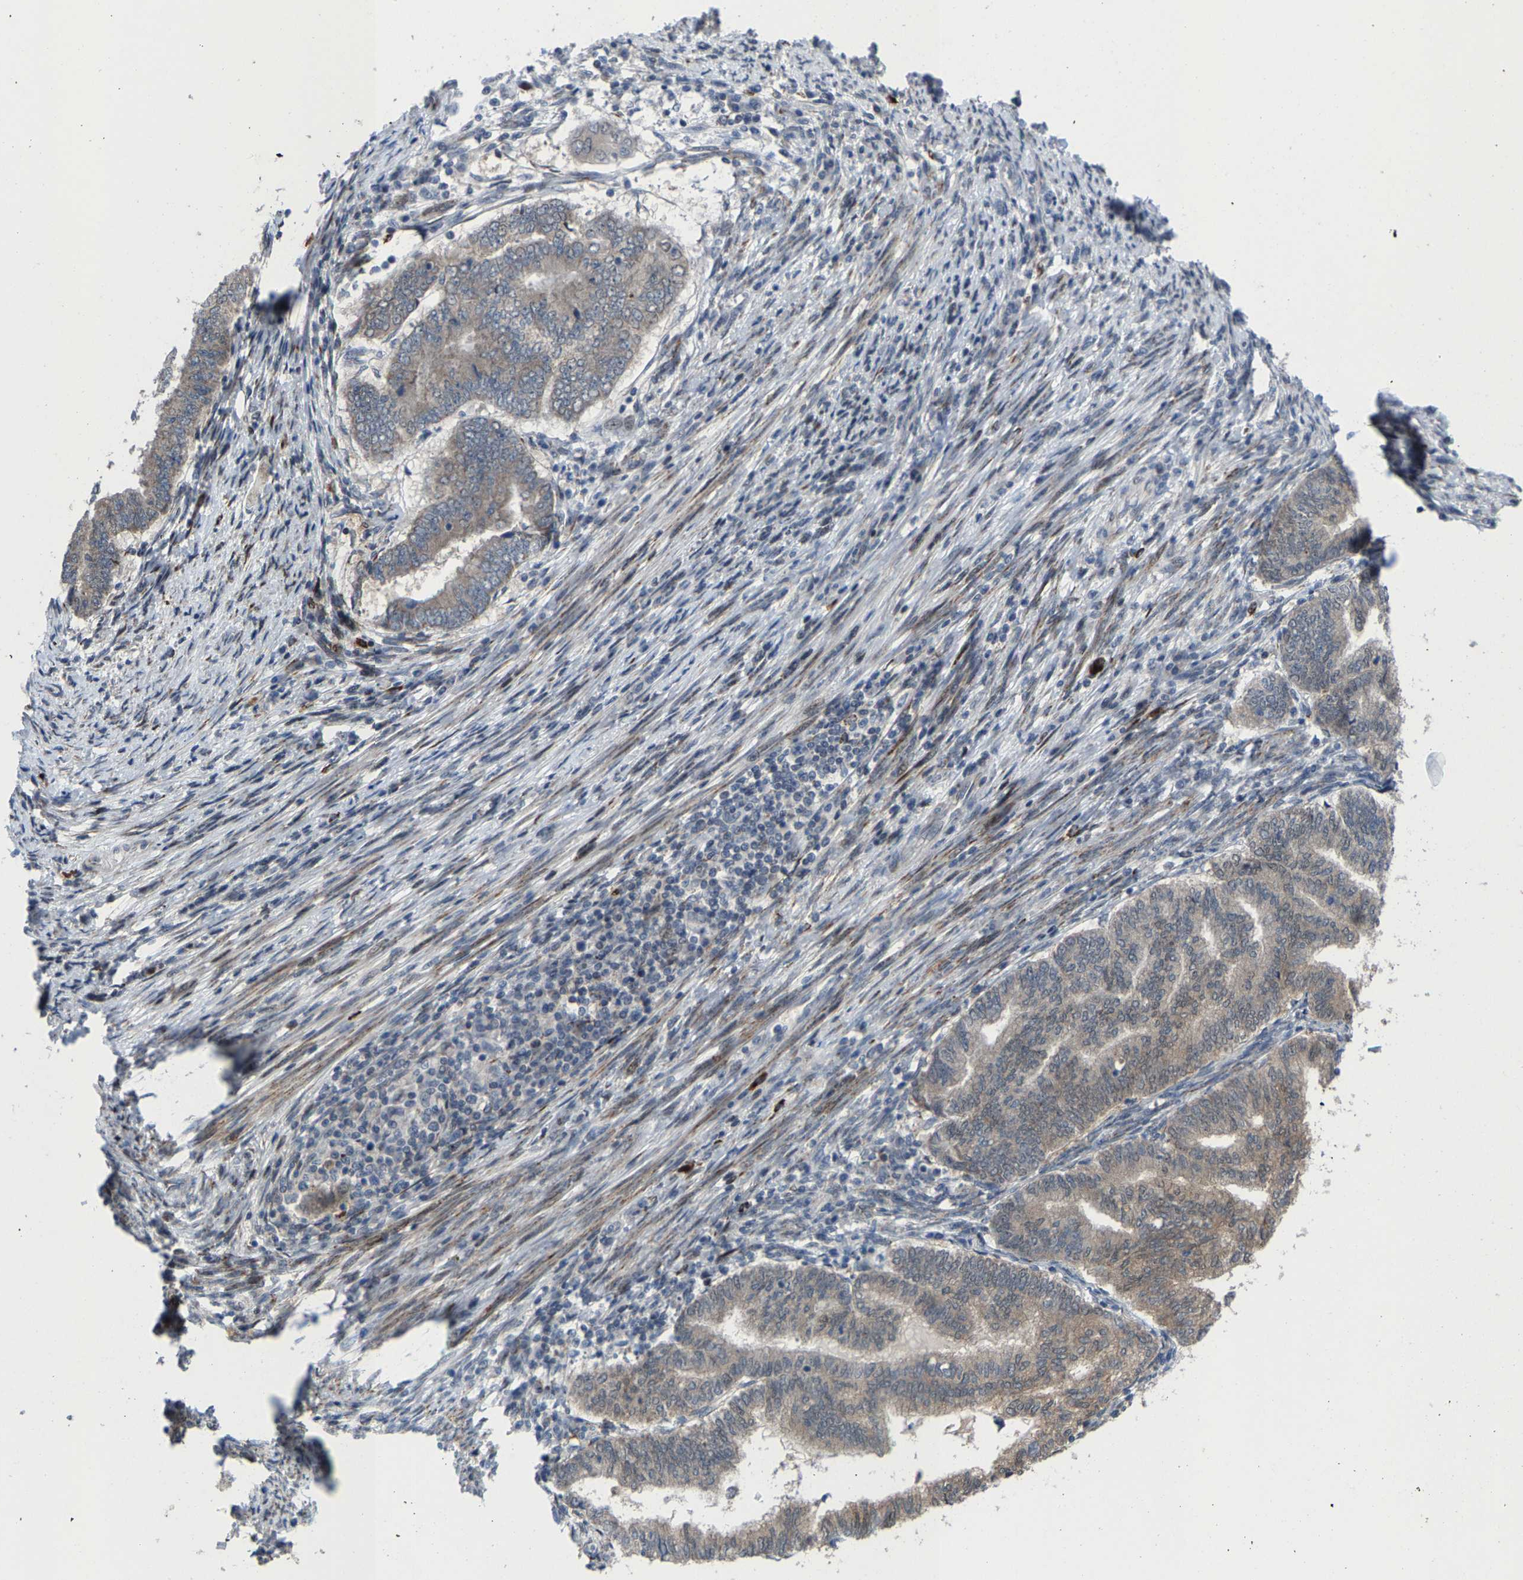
{"staining": {"intensity": "weak", "quantity": "<25%", "location": "cytoplasmic/membranous"}, "tissue": "endometrial cancer", "cell_type": "Tumor cells", "image_type": "cancer", "snomed": [{"axis": "morphology", "description": "Polyp, NOS"}, {"axis": "morphology", "description": "Adenocarcinoma, NOS"}, {"axis": "morphology", "description": "Adenoma, NOS"}, {"axis": "topography", "description": "Endometrium"}], "caption": "Immunohistochemistry (IHC) histopathology image of neoplastic tissue: human polyp (endometrial) stained with DAB (3,3'-diaminobenzidine) displays no significant protein expression in tumor cells. (DAB IHC, high magnification).", "gene": "TDRKH", "patient": {"sex": "female", "age": 79}}